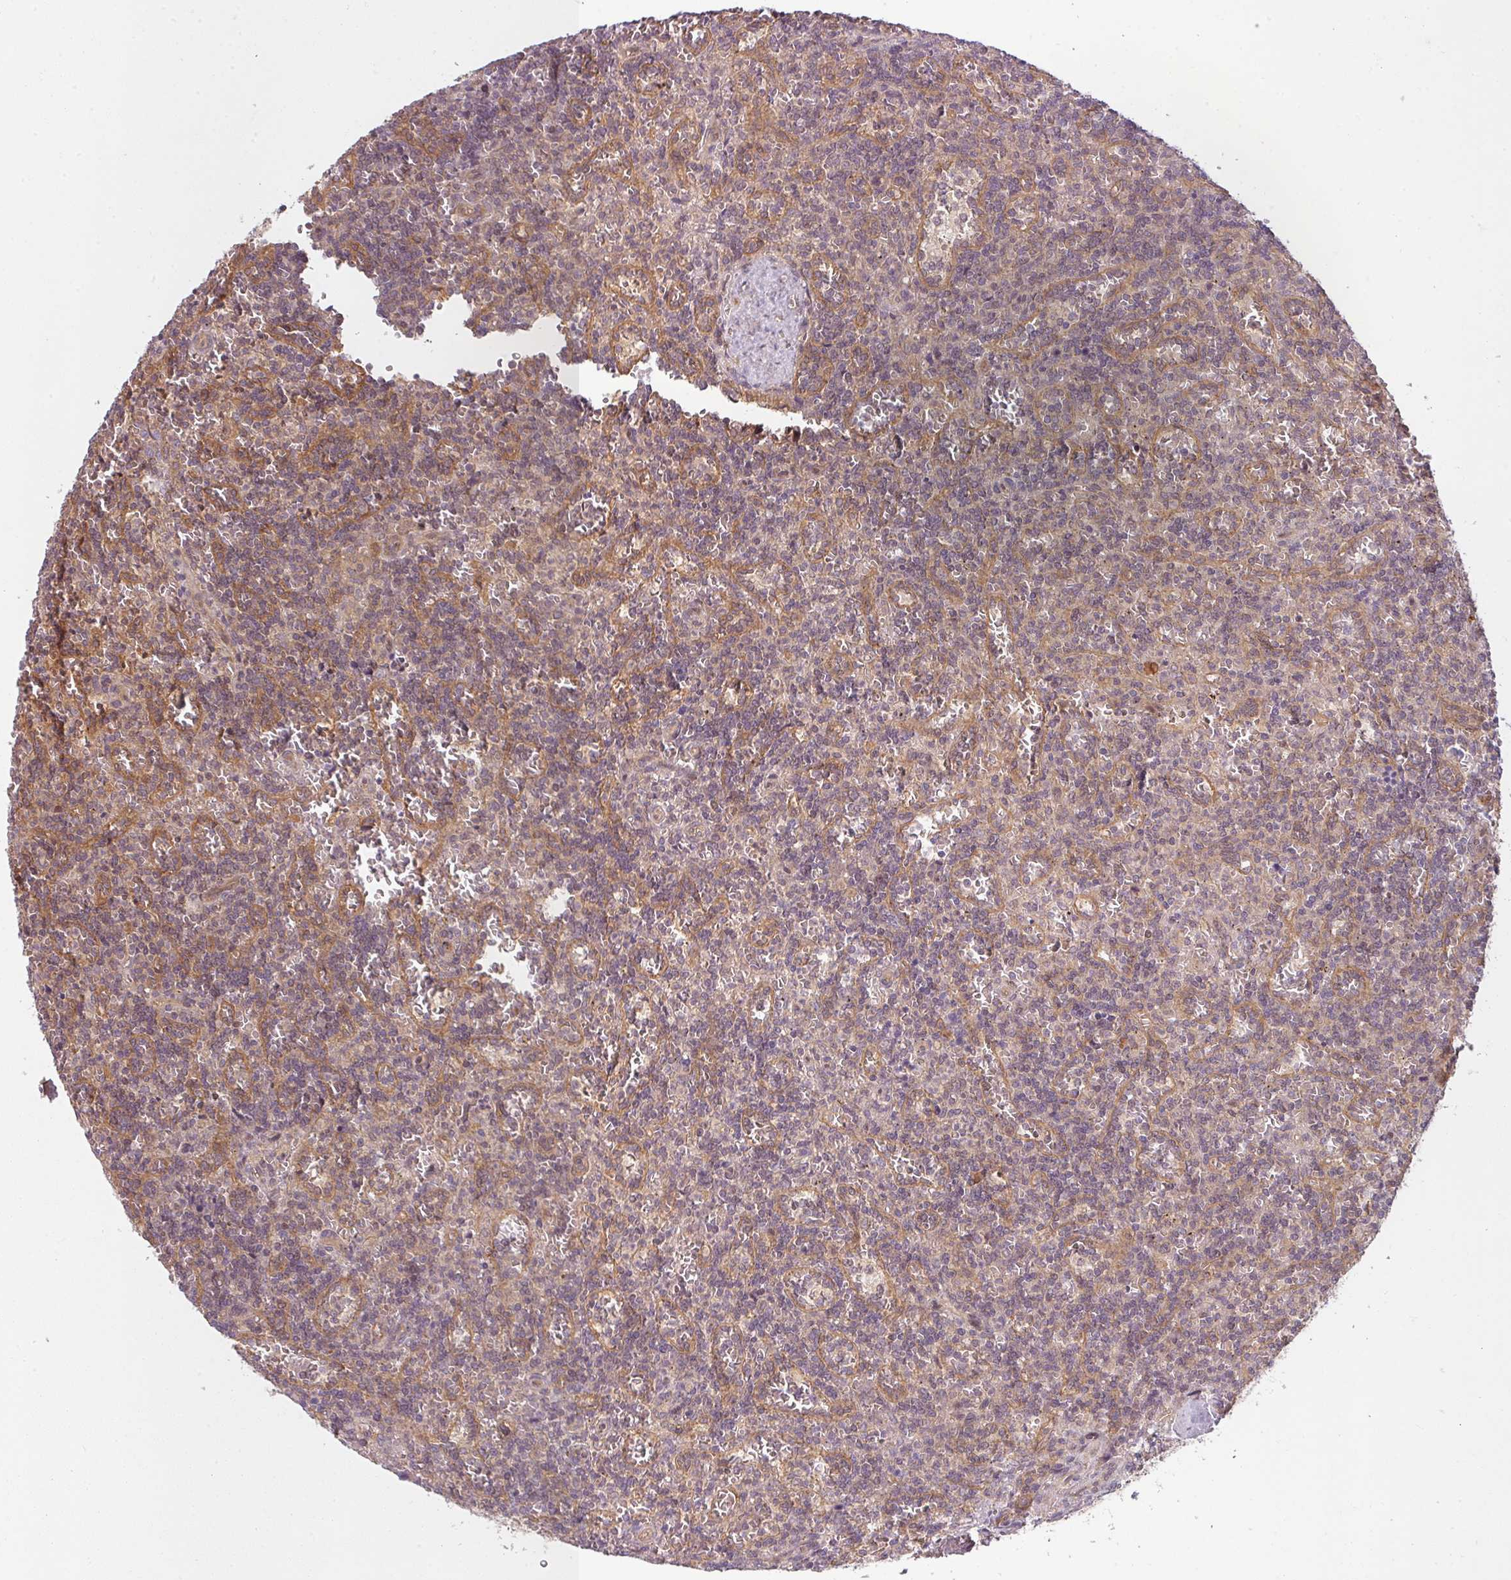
{"staining": {"intensity": "negative", "quantity": "none", "location": "none"}, "tissue": "lymphoma", "cell_type": "Tumor cells", "image_type": "cancer", "snomed": [{"axis": "morphology", "description": "Malignant lymphoma, non-Hodgkin's type, Low grade"}, {"axis": "topography", "description": "Spleen"}], "caption": "Immunohistochemical staining of low-grade malignant lymphoma, non-Hodgkin's type displays no significant staining in tumor cells. (DAB immunohistochemistry (IHC) visualized using brightfield microscopy, high magnification).", "gene": "RNF31", "patient": {"sex": "male", "age": 73}}